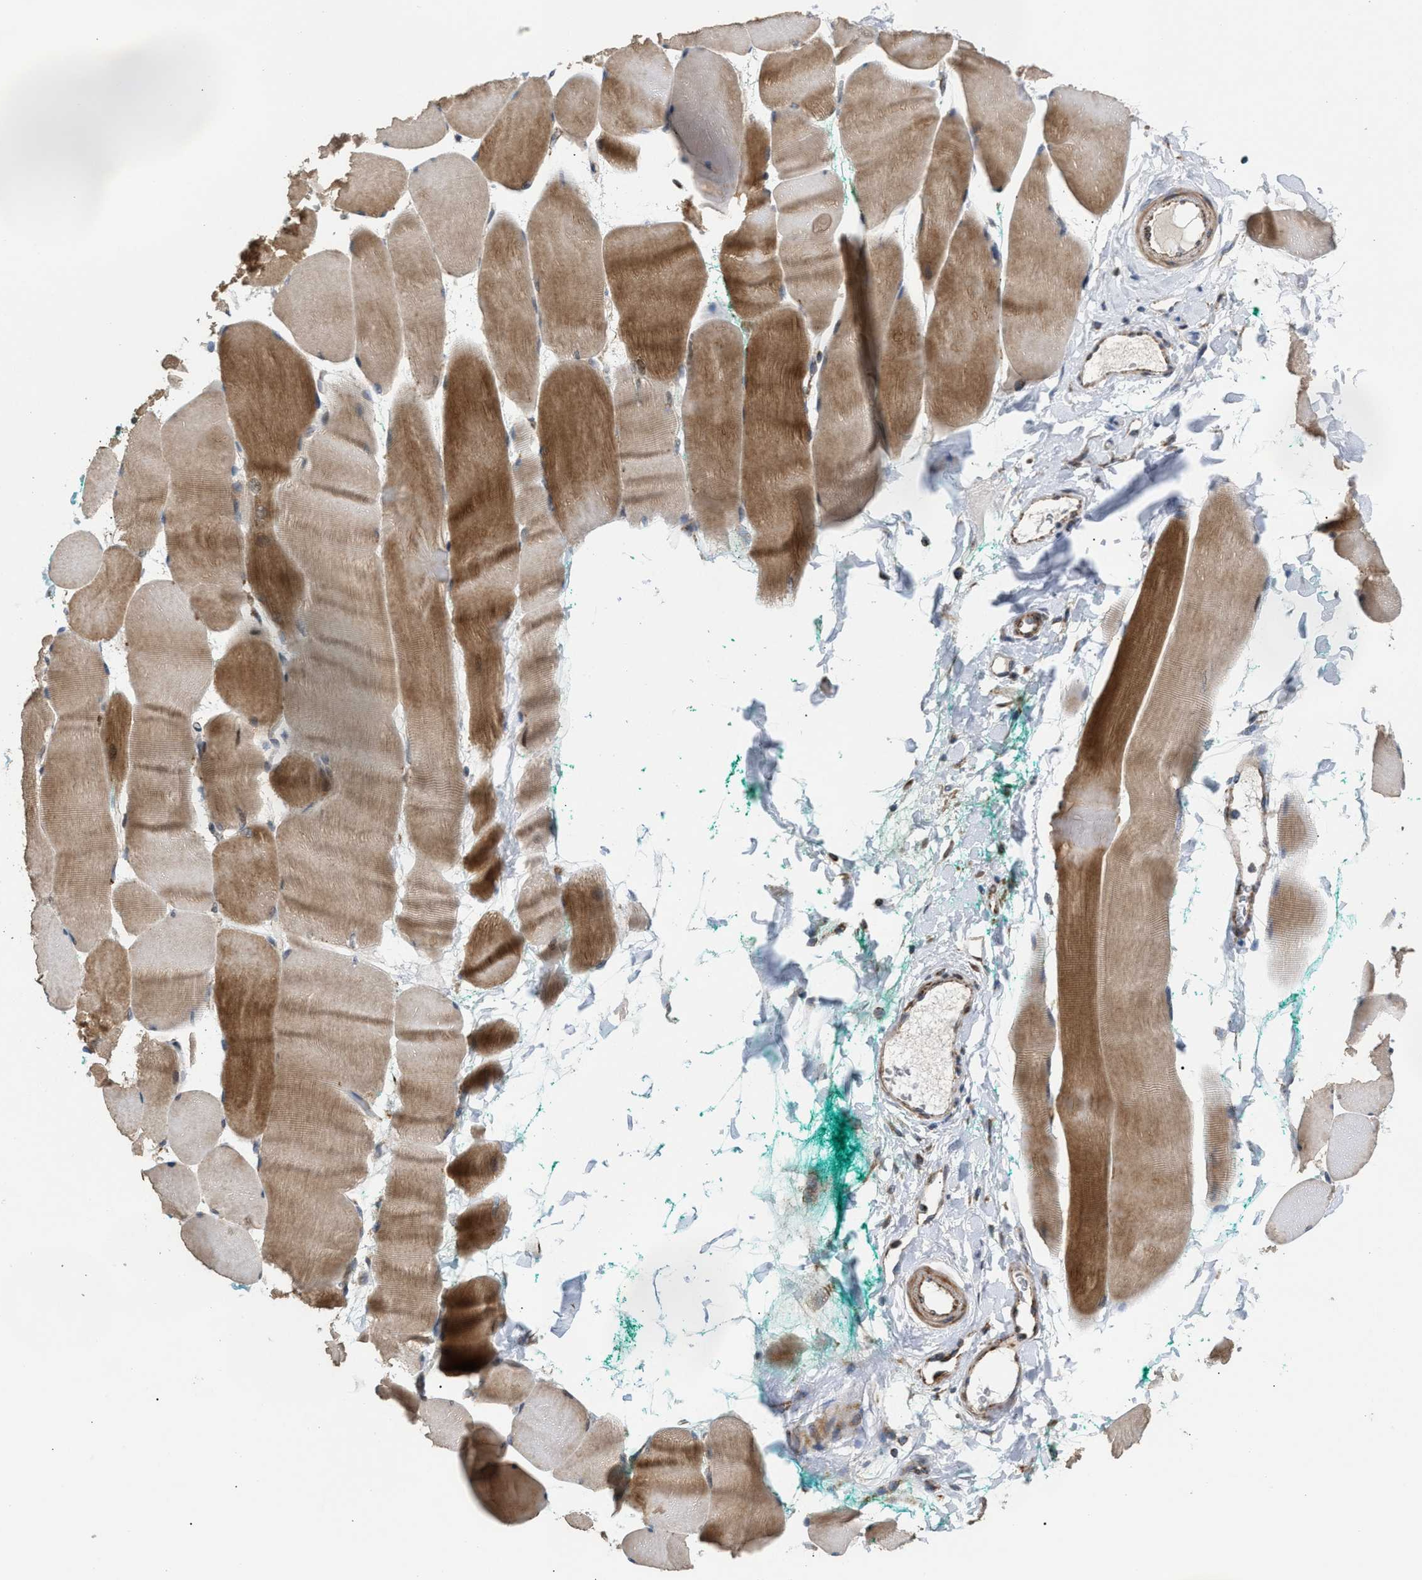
{"staining": {"intensity": "moderate", "quantity": ">75%", "location": "cytoplasmic/membranous"}, "tissue": "skeletal muscle", "cell_type": "Myocytes", "image_type": "normal", "snomed": [{"axis": "morphology", "description": "Normal tissue, NOS"}, {"axis": "morphology", "description": "Squamous cell carcinoma, NOS"}, {"axis": "topography", "description": "Skeletal muscle"}], "caption": "Immunohistochemical staining of unremarkable skeletal muscle exhibits medium levels of moderate cytoplasmic/membranous positivity in approximately >75% of myocytes. (Stains: DAB (3,3'-diaminobenzidine) in brown, nuclei in blue, Microscopy: brightfield microscopy at high magnification).", "gene": "TACO1", "patient": {"sex": "male", "age": 51}}